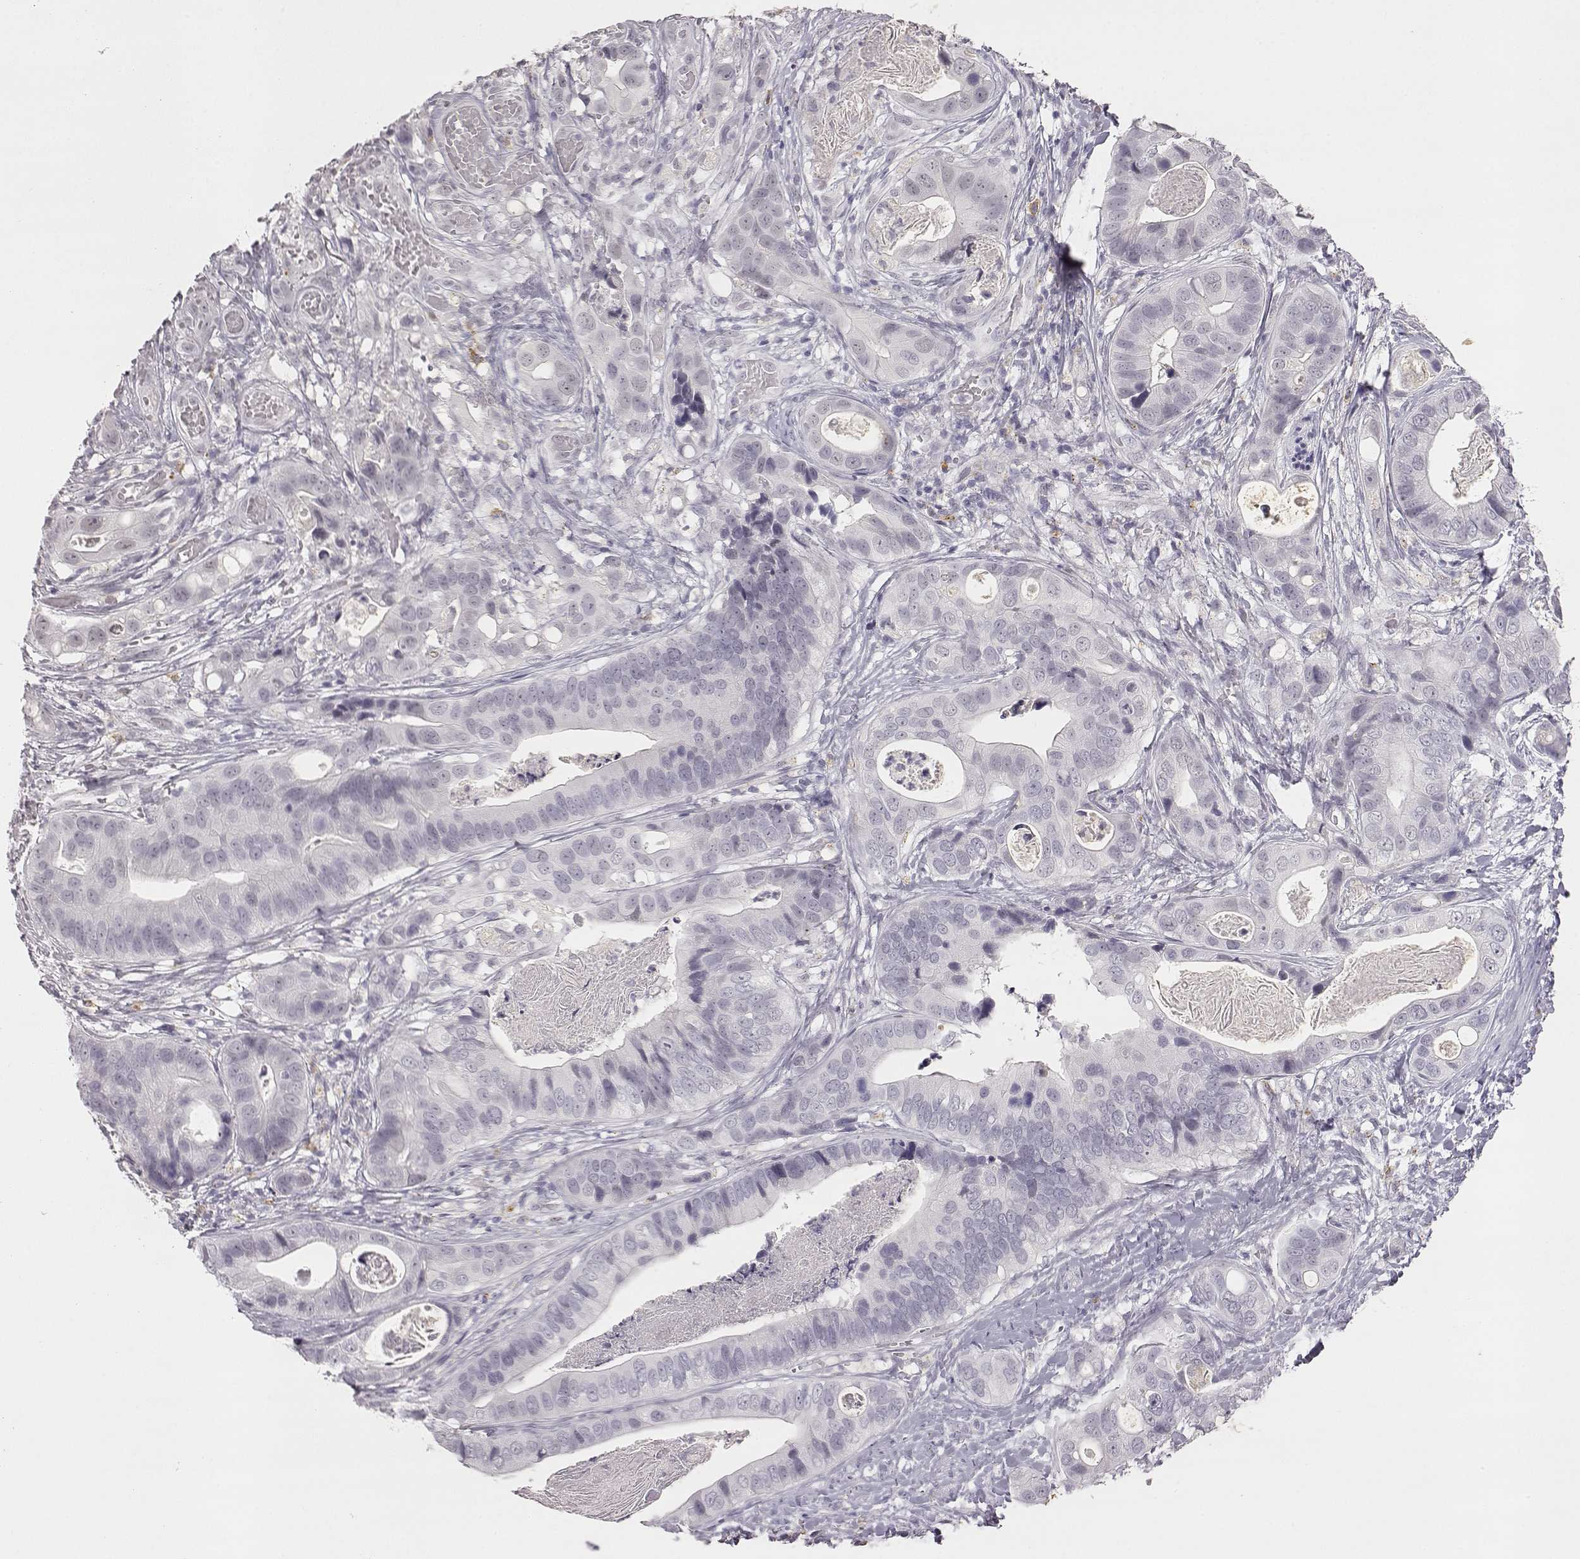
{"staining": {"intensity": "negative", "quantity": "none", "location": "none"}, "tissue": "stomach cancer", "cell_type": "Tumor cells", "image_type": "cancer", "snomed": [{"axis": "morphology", "description": "Adenocarcinoma, NOS"}, {"axis": "topography", "description": "Stomach"}], "caption": "An immunohistochemistry (IHC) image of stomach cancer is shown. There is no staining in tumor cells of stomach cancer.", "gene": "VGF", "patient": {"sex": "male", "age": 84}}